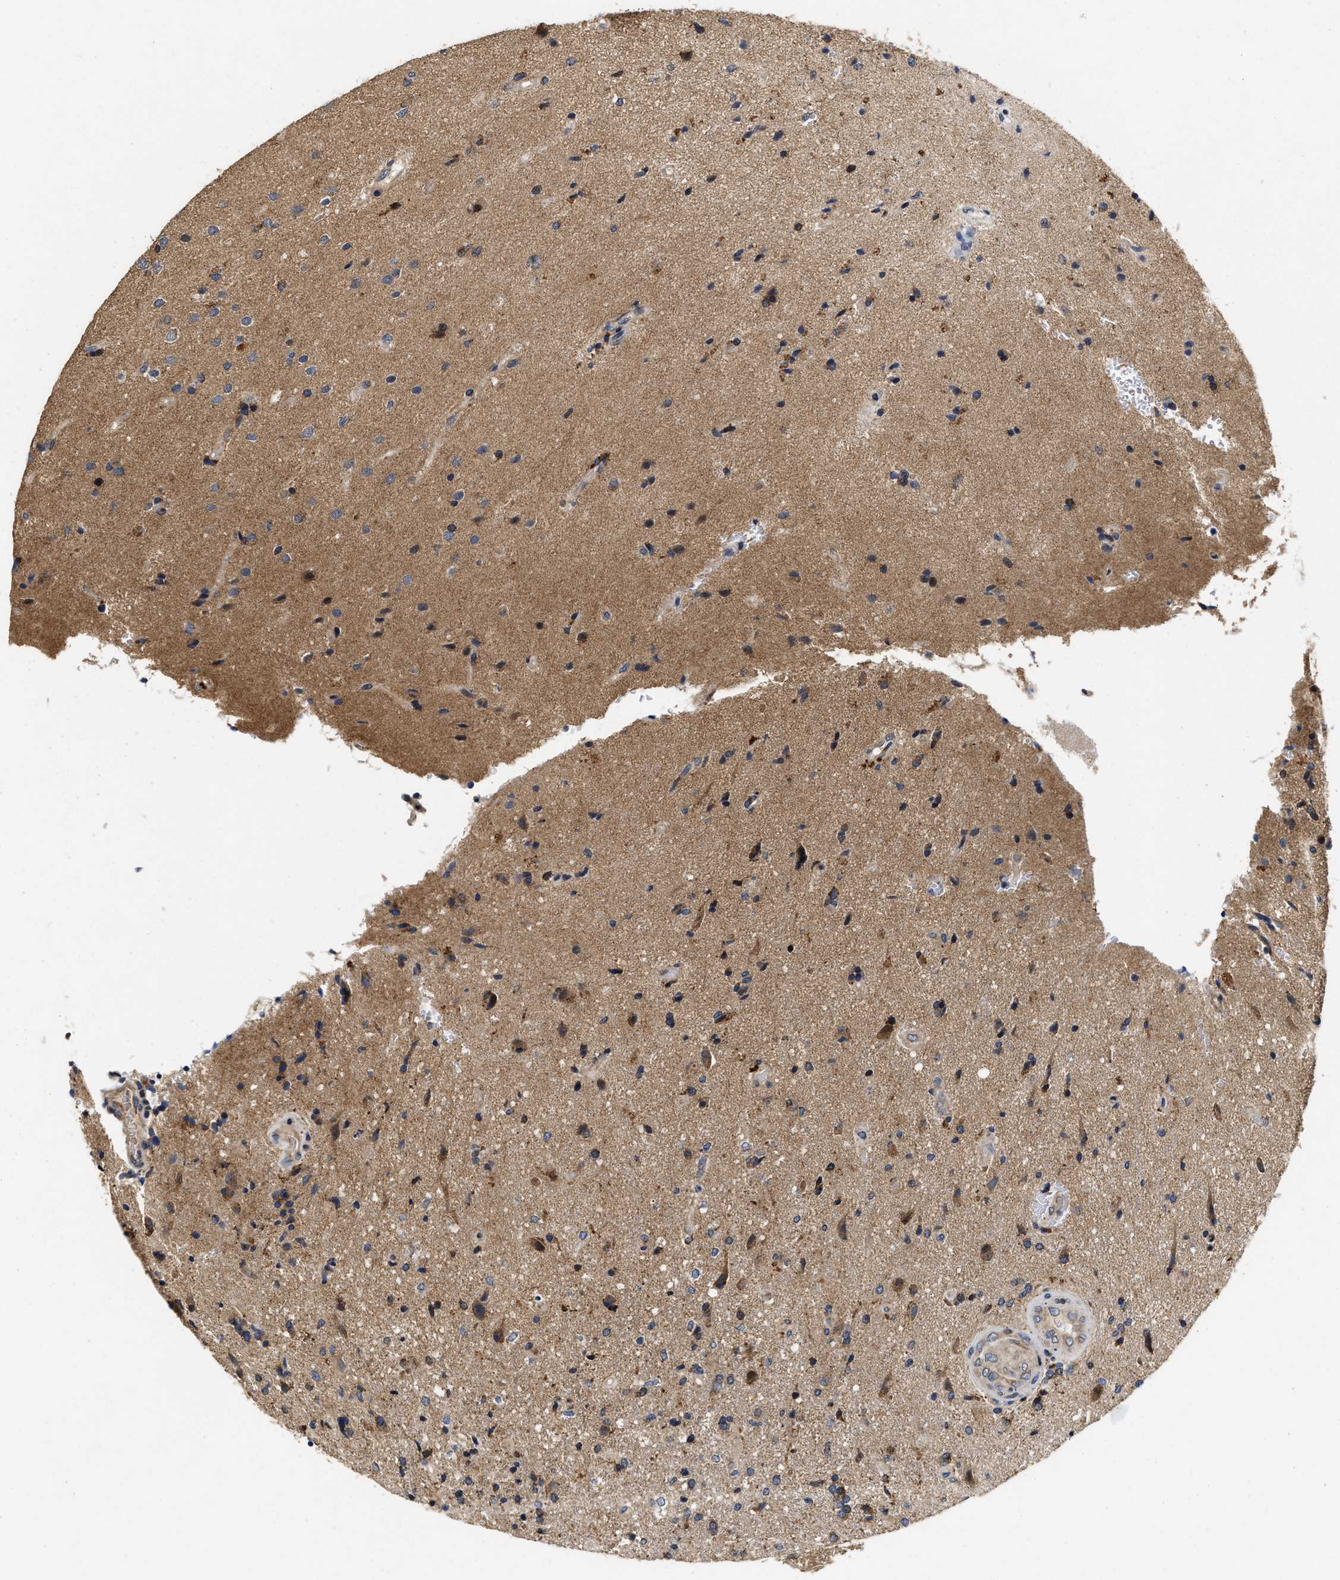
{"staining": {"intensity": "moderate", "quantity": "25%-75%", "location": "cytoplasmic/membranous"}, "tissue": "glioma", "cell_type": "Tumor cells", "image_type": "cancer", "snomed": [{"axis": "morphology", "description": "Glioma, malignant, High grade"}, {"axis": "topography", "description": "Brain"}], "caption": "Brown immunohistochemical staining in human malignant glioma (high-grade) demonstrates moderate cytoplasmic/membranous positivity in approximately 25%-75% of tumor cells.", "gene": "SCYL2", "patient": {"sex": "male", "age": 72}}